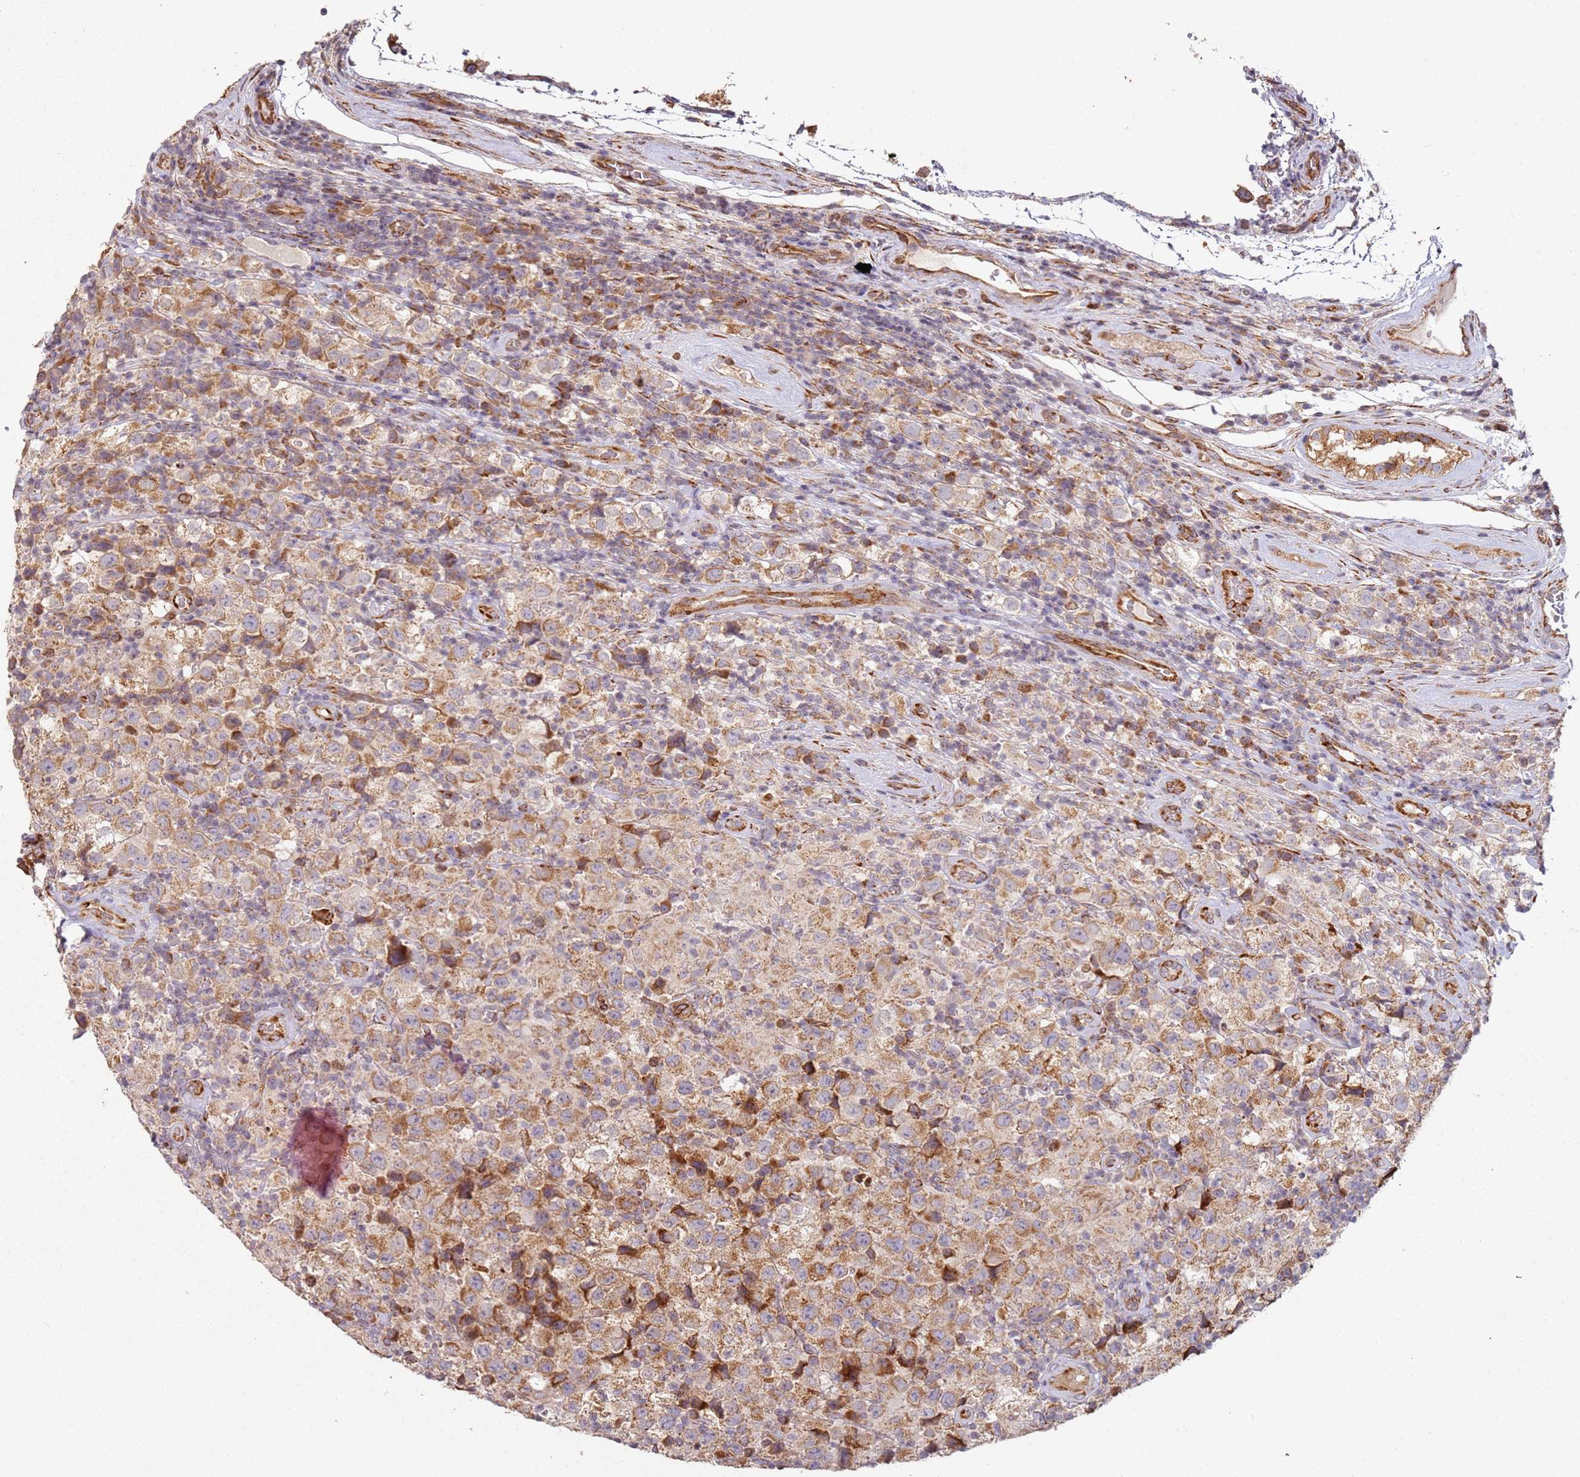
{"staining": {"intensity": "moderate", "quantity": ">75%", "location": "cytoplasmic/membranous"}, "tissue": "testis cancer", "cell_type": "Tumor cells", "image_type": "cancer", "snomed": [{"axis": "morphology", "description": "Seminoma, NOS"}, {"axis": "morphology", "description": "Carcinoma, Embryonal, NOS"}, {"axis": "topography", "description": "Testis"}], "caption": "DAB (3,3'-diaminobenzidine) immunohistochemical staining of human testis seminoma exhibits moderate cytoplasmic/membranous protein staining in approximately >75% of tumor cells. The protein is shown in brown color, while the nuclei are stained blue.", "gene": "ARFRP1", "patient": {"sex": "male", "age": 41}}